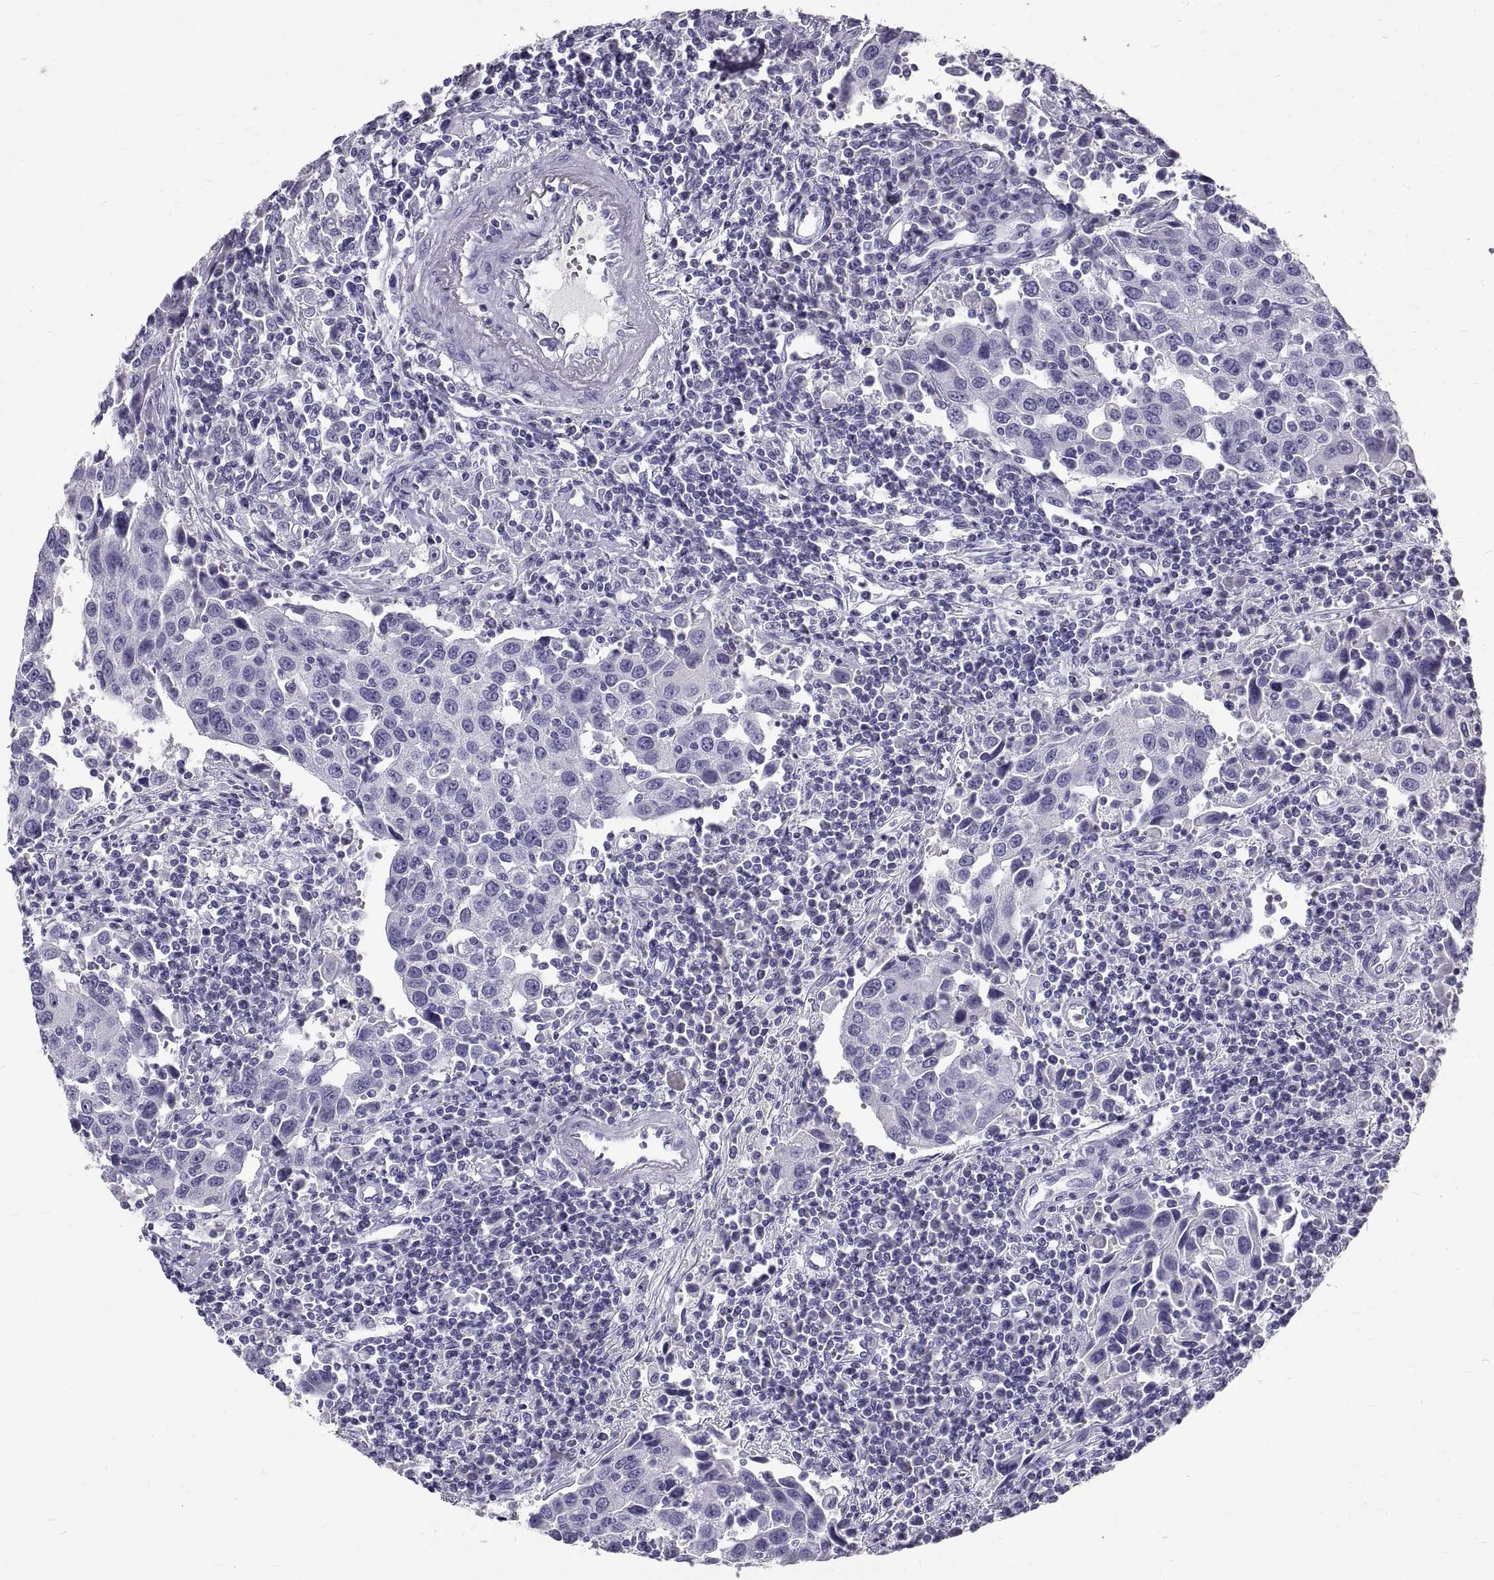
{"staining": {"intensity": "negative", "quantity": "none", "location": "none"}, "tissue": "urothelial cancer", "cell_type": "Tumor cells", "image_type": "cancer", "snomed": [{"axis": "morphology", "description": "Urothelial carcinoma, High grade"}, {"axis": "topography", "description": "Urinary bladder"}], "caption": "An image of human urothelial cancer is negative for staining in tumor cells. Brightfield microscopy of immunohistochemistry stained with DAB (3,3'-diaminobenzidine) (brown) and hematoxylin (blue), captured at high magnification.", "gene": "GNG12", "patient": {"sex": "female", "age": 85}}